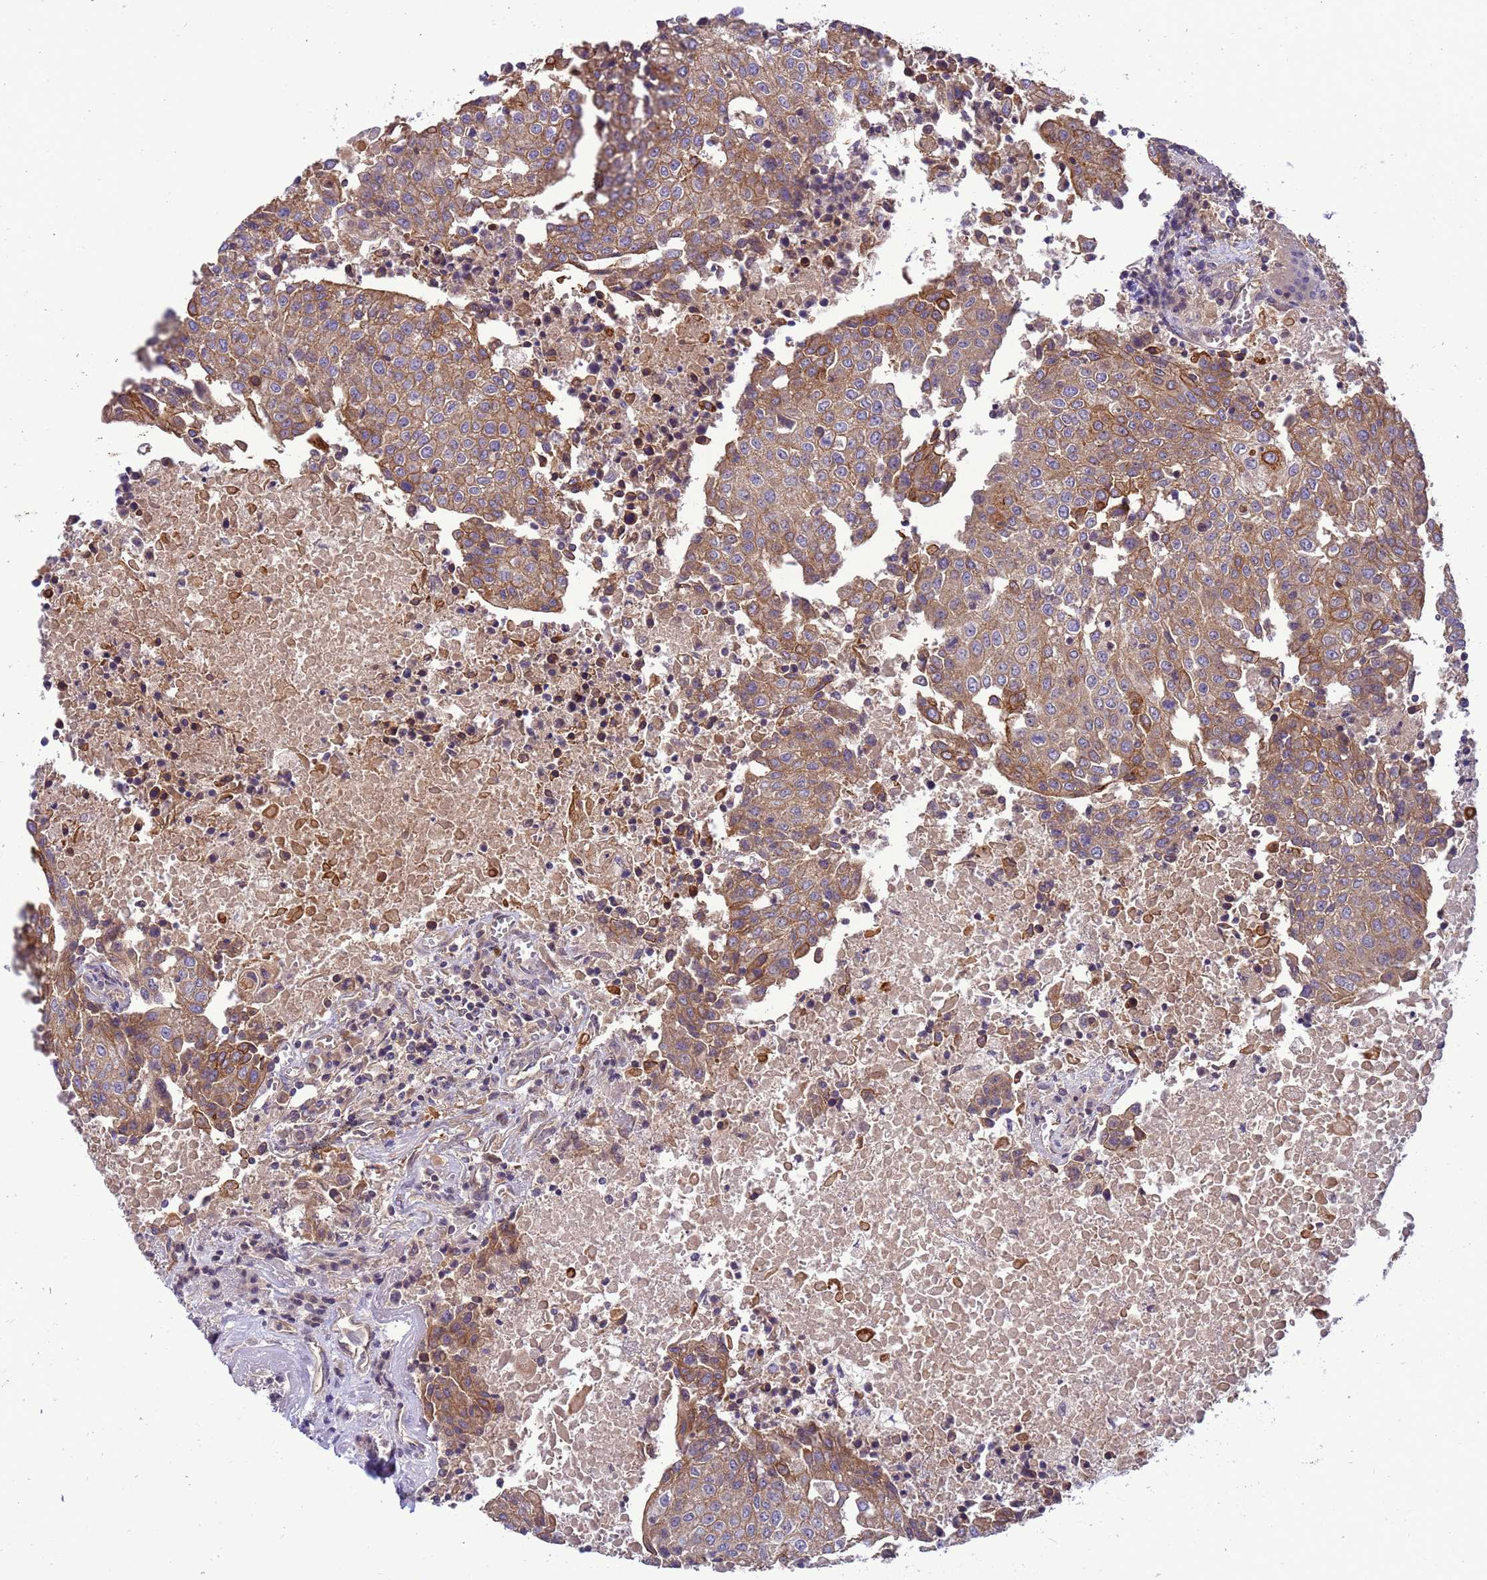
{"staining": {"intensity": "moderate", "quantity": ">75%", "location": "cytoplasmic/membranous"}, "tissue": "urothelial cancer", "cell_type": "Tumor cells", "image_type": "cancer", "snomed": [{"axis": "morphology", "description": "Urothelial carcinoma, High grade"}, {"axis": "topography", "description": "Urinary bladder"}], "caption": "The histopathology image demonstrates a brown stain indicating the presence of a protein in the cytoplasmic/membranous of tumor cells in urothelial cancer.", "gene": "SMCO3", "patient": {"sex": "female", "age": 85}}